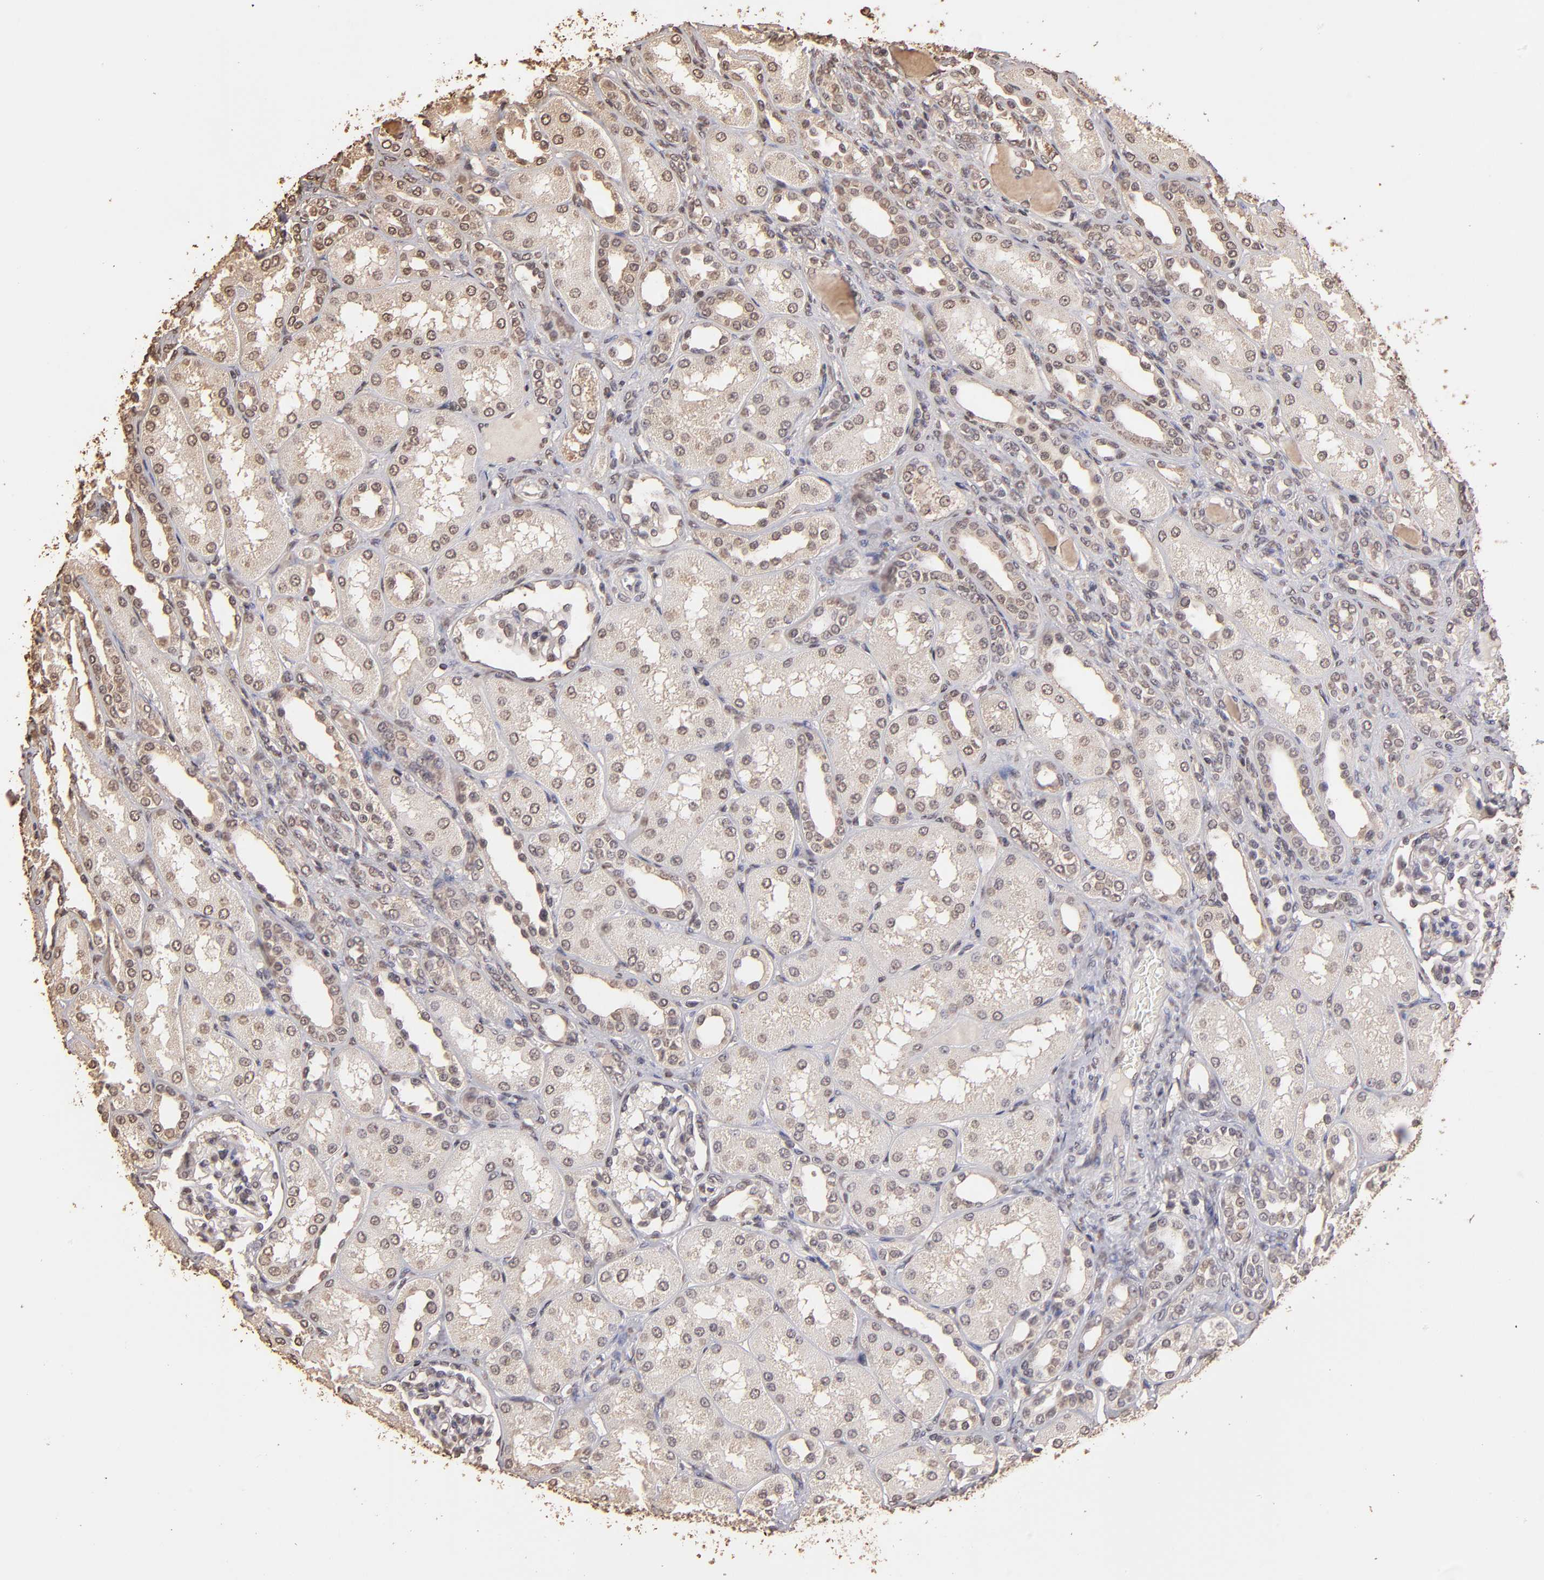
{"staining": {"intensity": "moderate", "quantity": "25%-75%", "location": "cytoplasmic/membranous"}, "tissue": "kidney", "cell_type": "Cells in glomeruli", "image_type": "normal", "snomed": [{"axis": "morphology", "description": "Normal tissue, NOS"}, {"axis": "topography", "description": "Kidney"}], "caption": "Immunohistochemical staining of benign human kidney demonstrates moderate cytoplasmic/membranous protein expression in about 25%-75% of cells in glomeruli.", "gene": "OPHN1", "patient": {"sex": "male", "age": 7}}